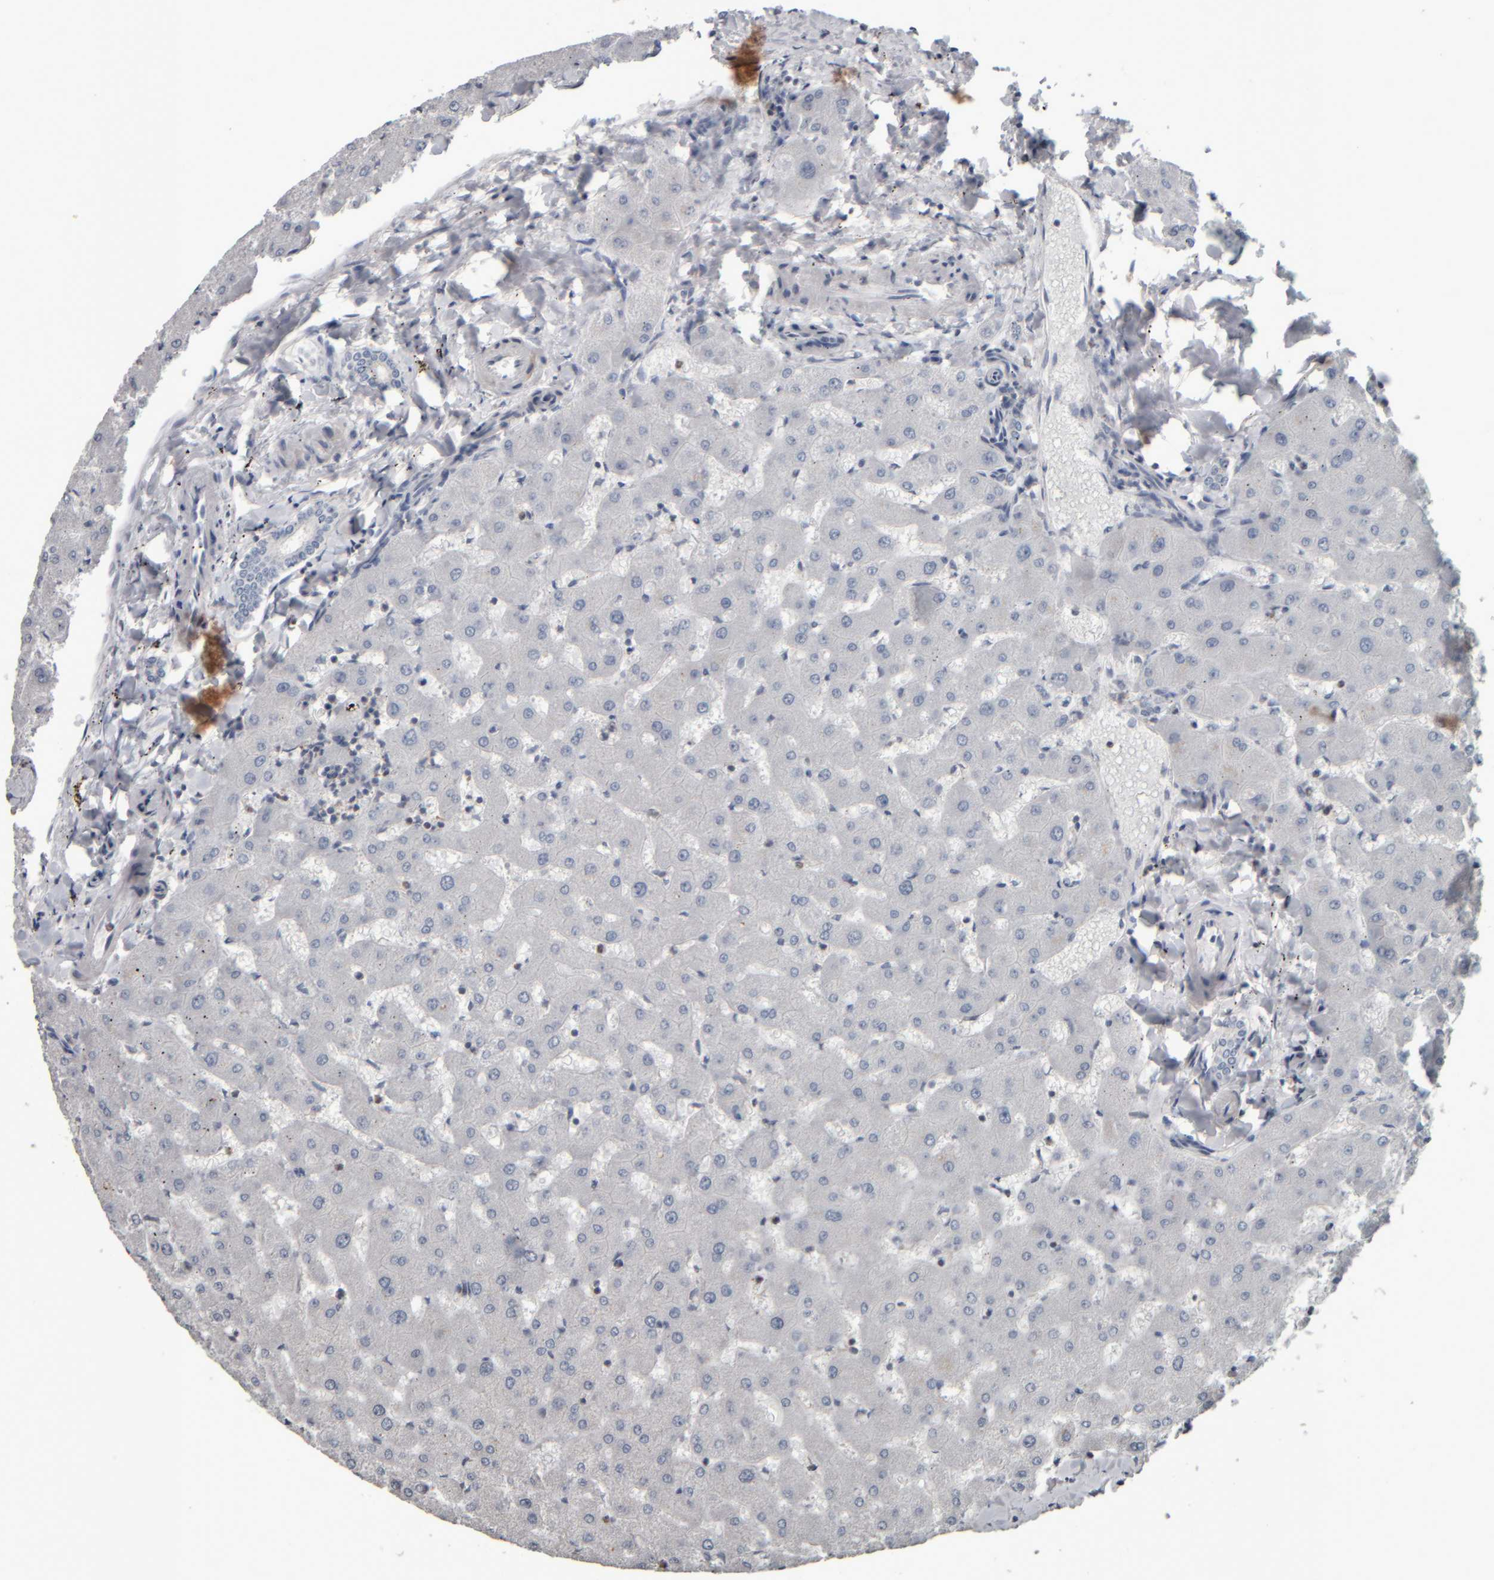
{"staining": {"intensity": "negative", "quantity": "none", "location": "none"}, "tissue": "liver", "cell_type": "Cholangiocytes", "image_type": "normal", "snomed": [{"axis": "morphology", "description": "Normal tissue, NOS"}, {"axis": "topography", "description": "Liver"}], "caption": "A high-resolution histopathology image shows immunohistochemistry staining of normal liver, which demonstrates no significant positivity in cholangiocytes.", "gene": "CAVIN4", "patient": {"sex": "female", "age": 63}}